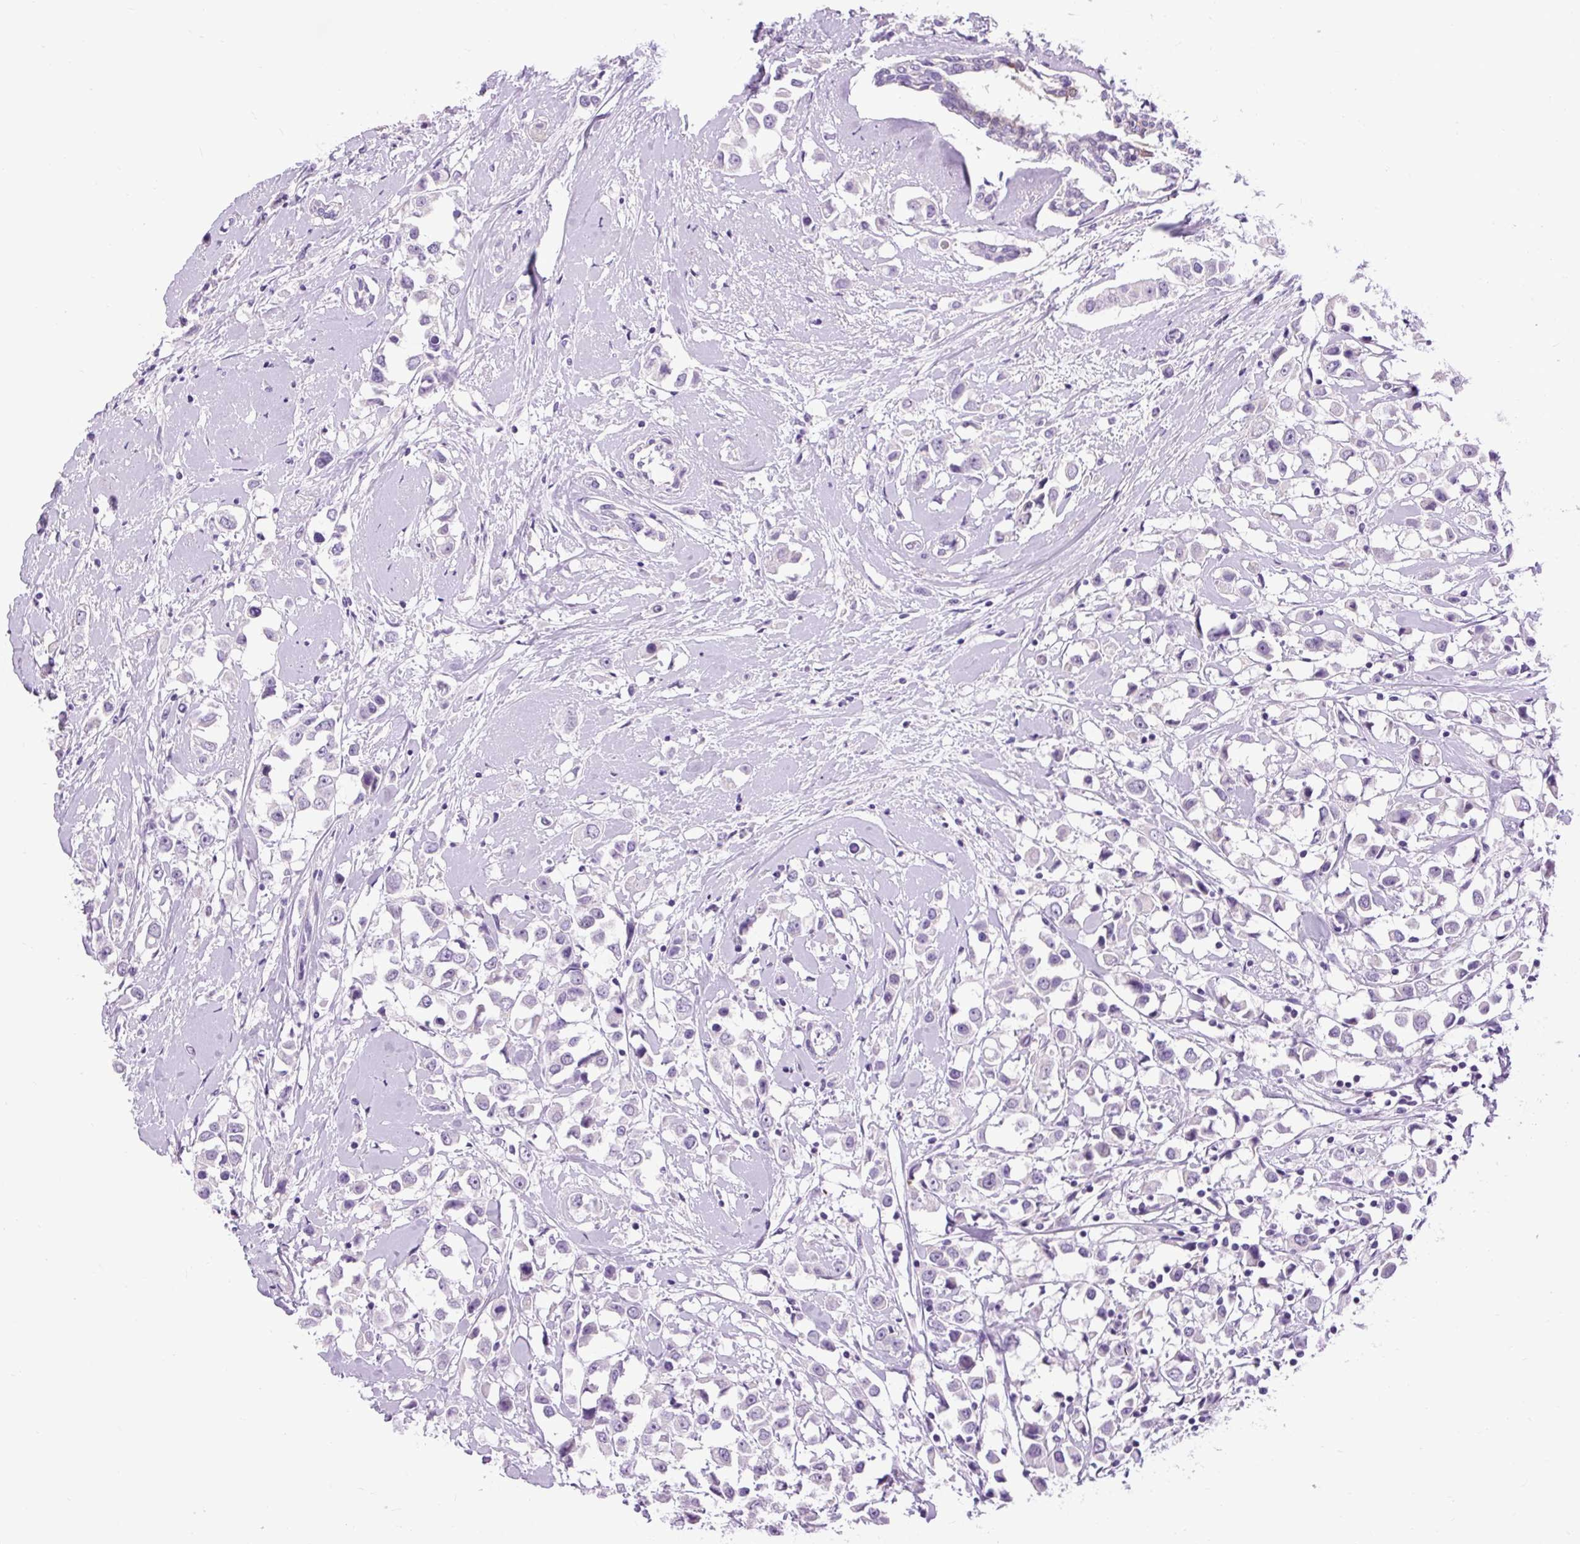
{"staining": {"intensity": "negative", "quantity": "none", "location": "none"}, "tissue": "breast cancer", "cell_type": "Tumor cells", "image_type": "cancer", "snomed": [{"axis": "morphology", "description": "Duct carcinoma"}, {"axis": "topography", "description": "Breast"}], "caption": "Protein analysis of breast cancer shows no significant positivity in tumor cells.", "gene": "FABP7", "patient": {"sex": "female", "age": 61}}